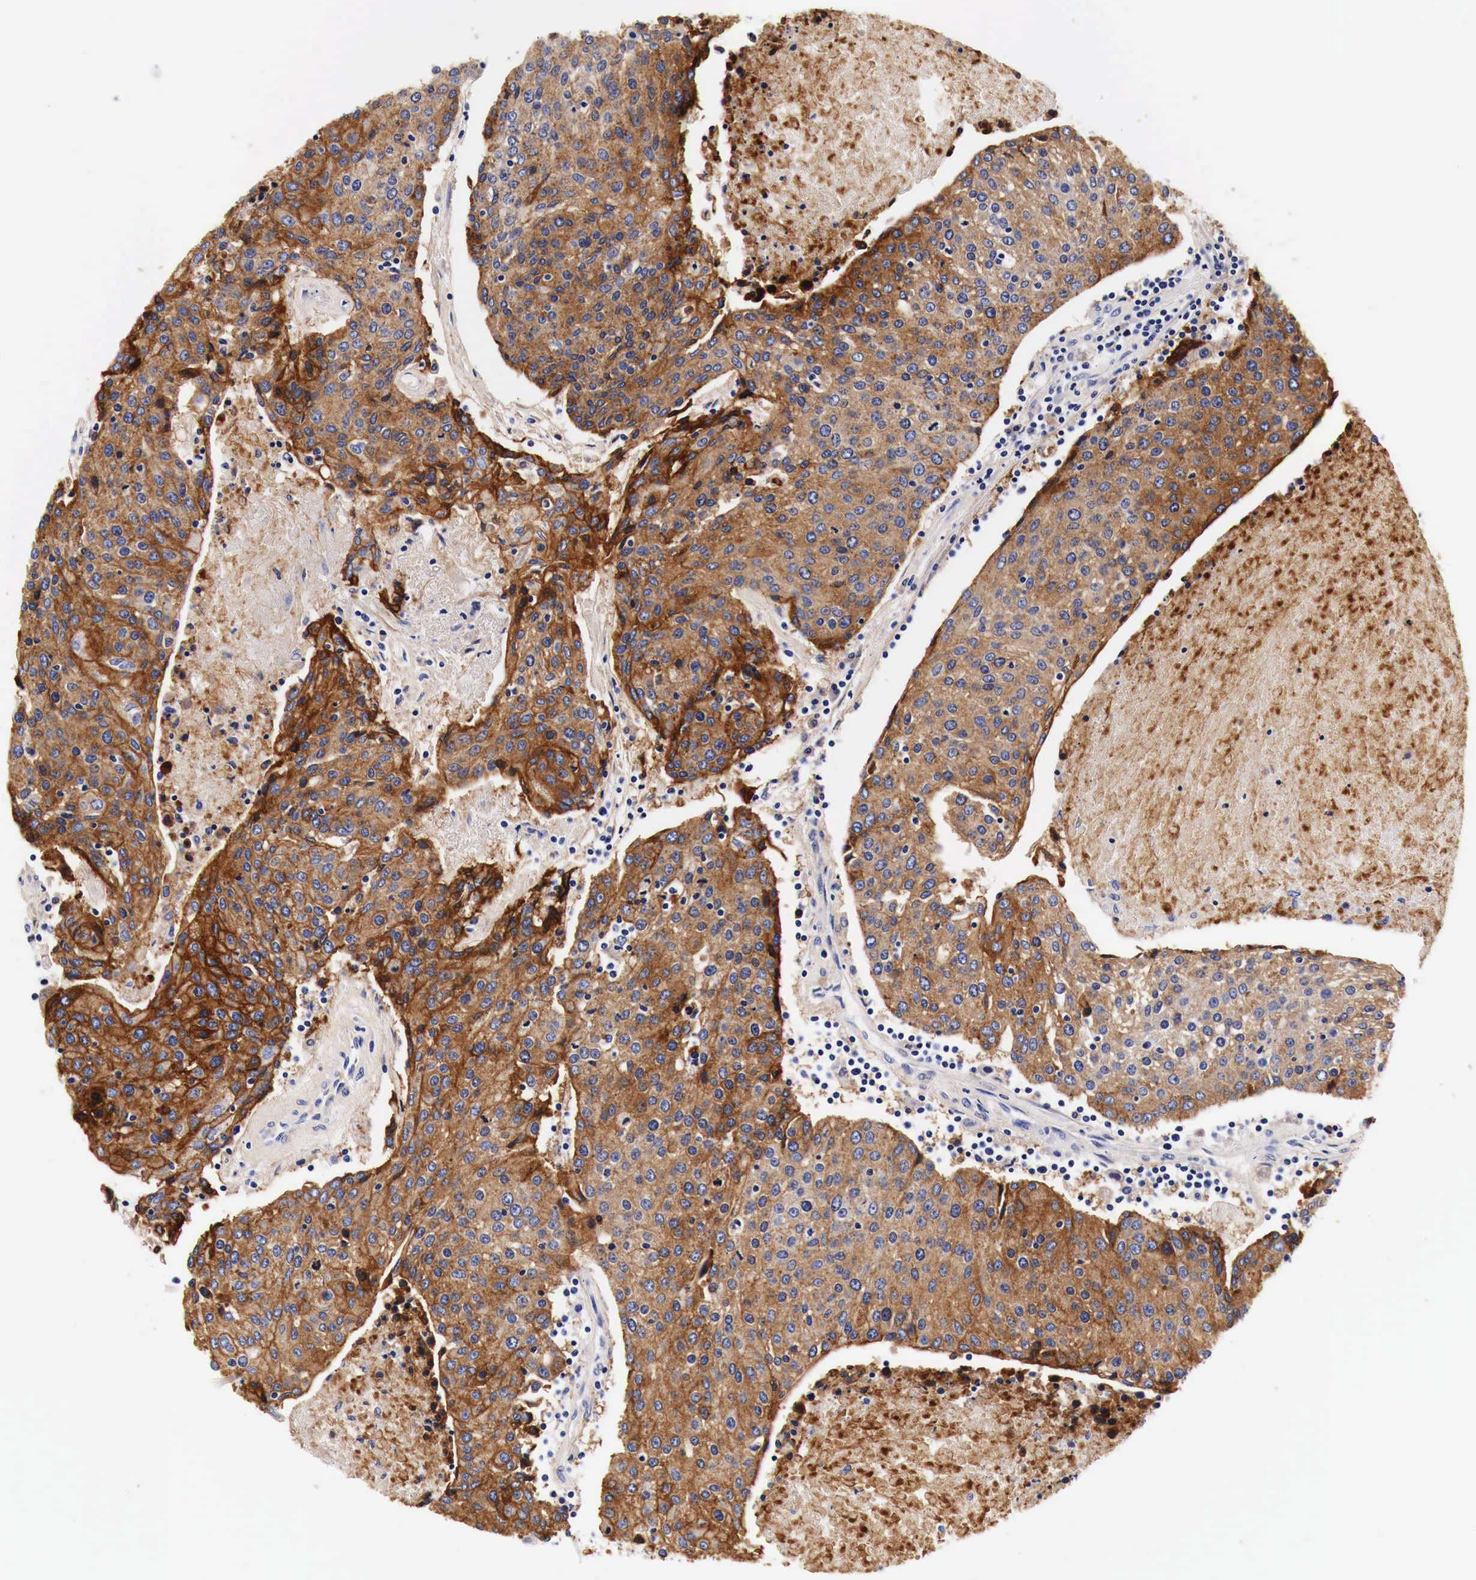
{"staining": {"intensity": "moderate", "quantity": ">75%", "location": "cytoplasmic/membranous"}, "tissue": "urothelial cancer", "cell_type": "Tumor cells", "image_type": "cancer", "snomed": [{"axis": "morphology", "description": "Urothelial carcinoma, High grade"}, {"axis": "topography", "description": "Urinary bladder"}], "caption": "Protein staining by immunohistochemistry exhibits moderate cytoplasmic/membranous positivity in about >75% of tumor cells in urothelial cancer. (IHC, brightfield microscopy, high magnification).", "gene": "EGFR", "patient": {"sex": "female", "age": 85}}